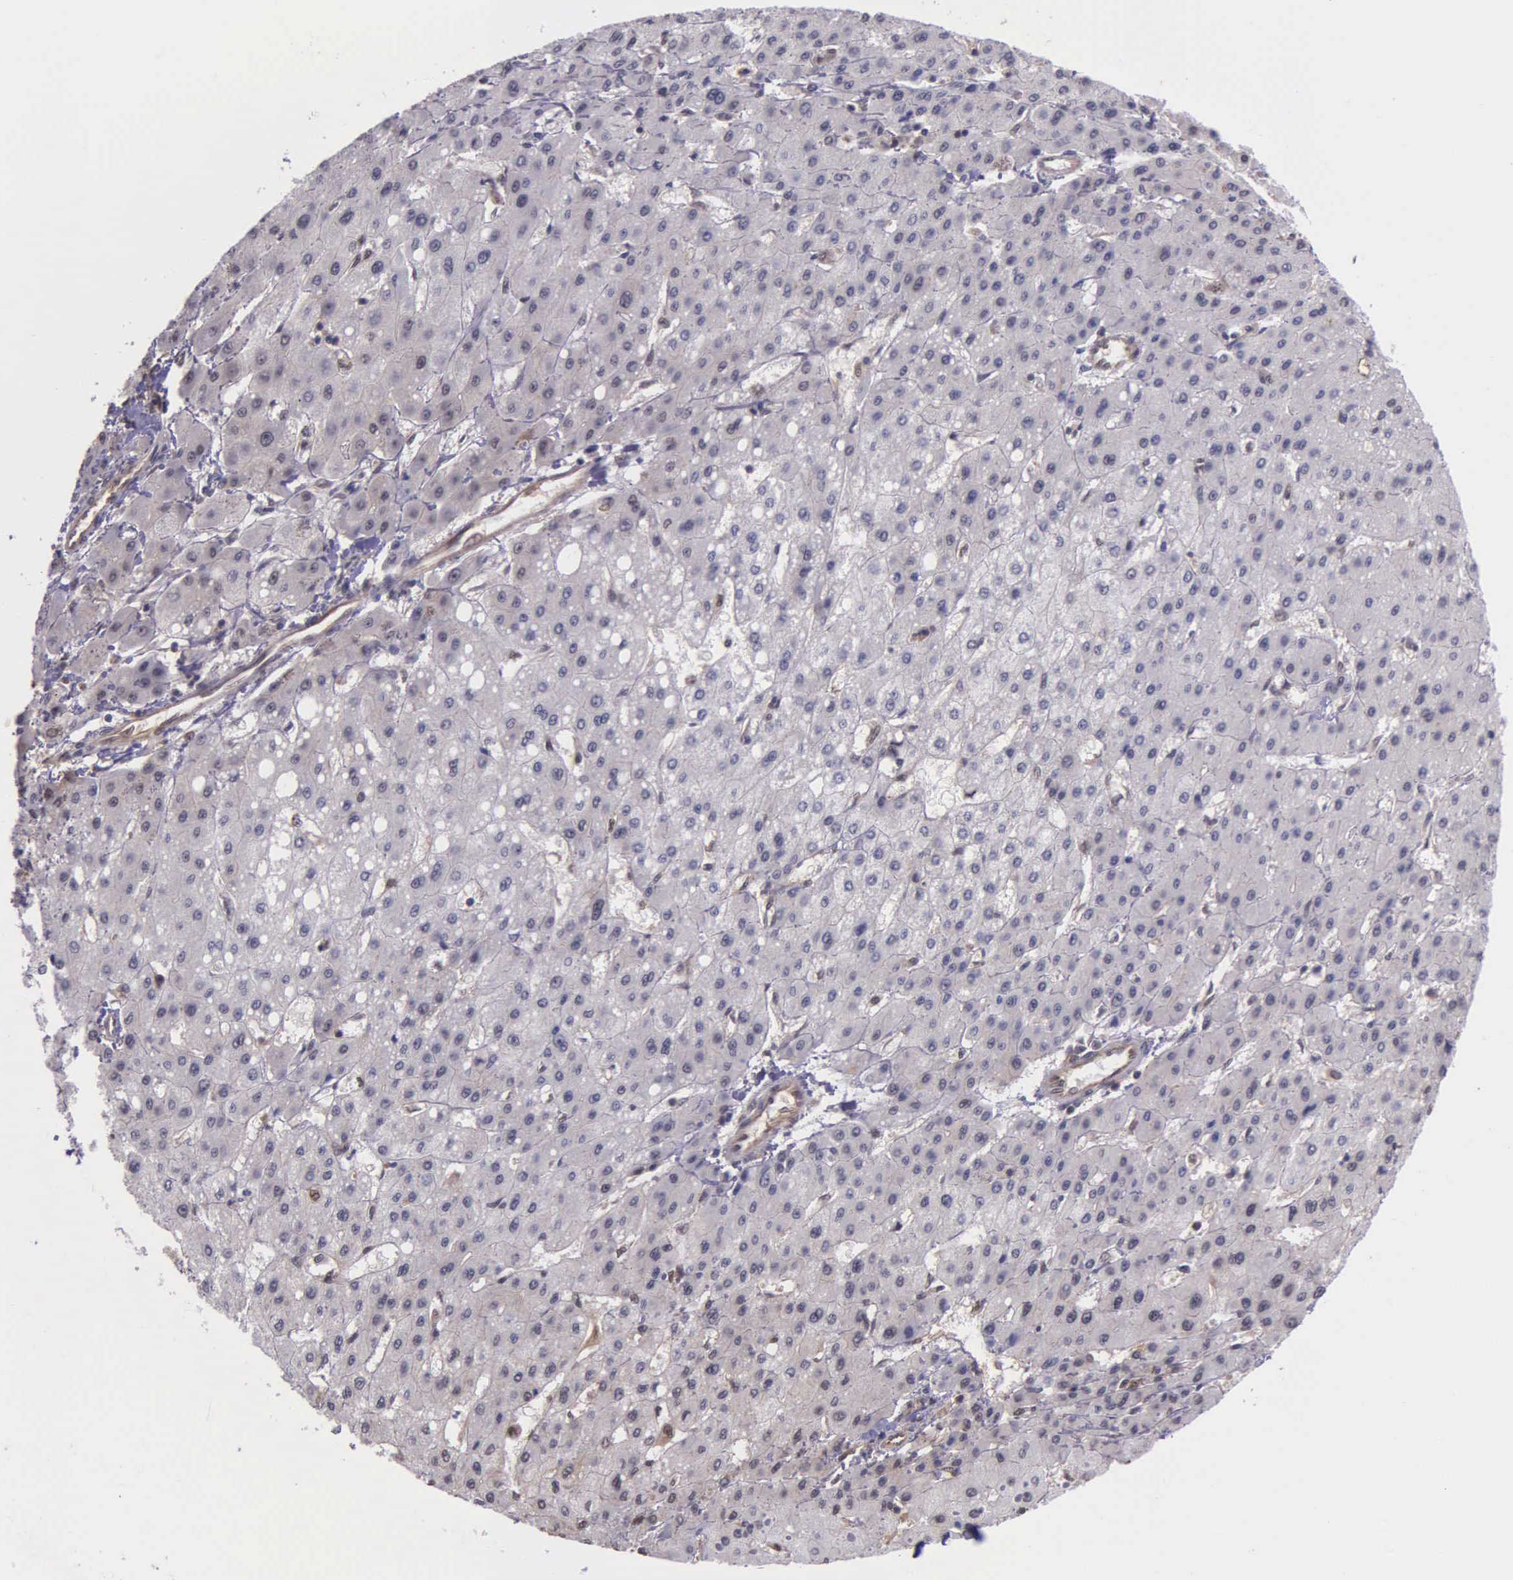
{"staining": {"intensity": "weak", "quantity": "<25%", "location": "cytoplasmic/membranous,nuclear"}, "tissue": "liver cancer", "cell_type": "Tumor cells", "image_type": "cancer", "snomed": [{"axis": "morphology", "description": "Carcinoma, Hepatocellular, NOS"}, {"axis": "topography", "description": "Liver"}], "caption": "IHC of liver hepatocellular carcinoma reveals no staining in tumor cells.", "gene": "PSMC1", "patient": {"sex": "female", "age": 52}}